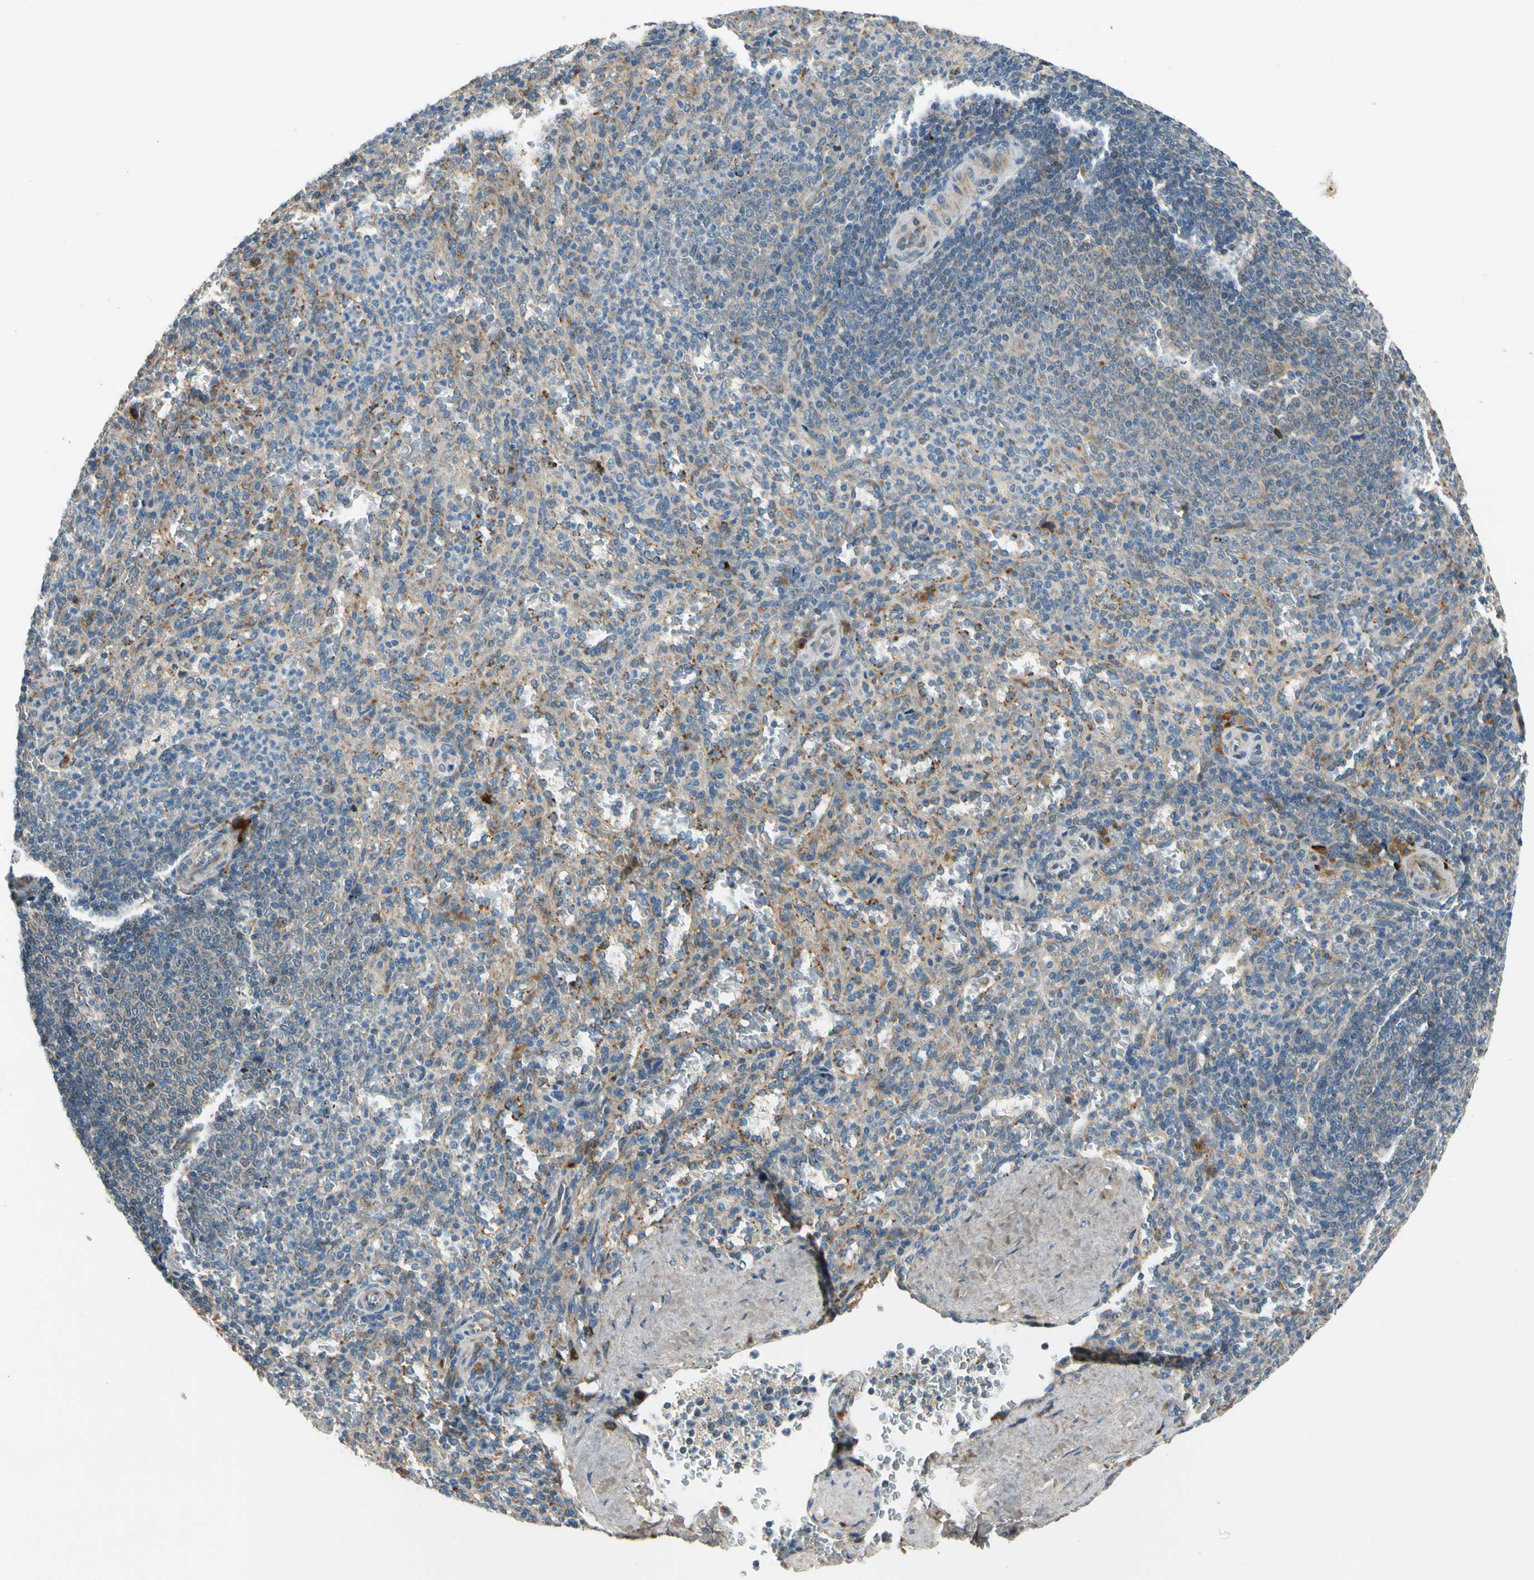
{"staining": {"intensity": "weak", "quantity": "<25%", "location": "cytoplasmic/membranous"}, "tissue": "spleen", "cell_type": "Cells in red pulp", "image_type": "normal", "snomed": [{"axis": "morphology", "description": "Normal tissue, NOS"}, {"axis": "topography", "description": "Spleen"}], "caption": "Immunohistochemical staining of unremarkable human spleen exhibits no significant expression in cells in red pulp. (Brightfield microscopy of DAB (3,3'-diaminobenzidine) immunohistochemistry (IHC) at high magnification).", "gene": "MST1R", "patient": {"sex": "female", "age": 21}}